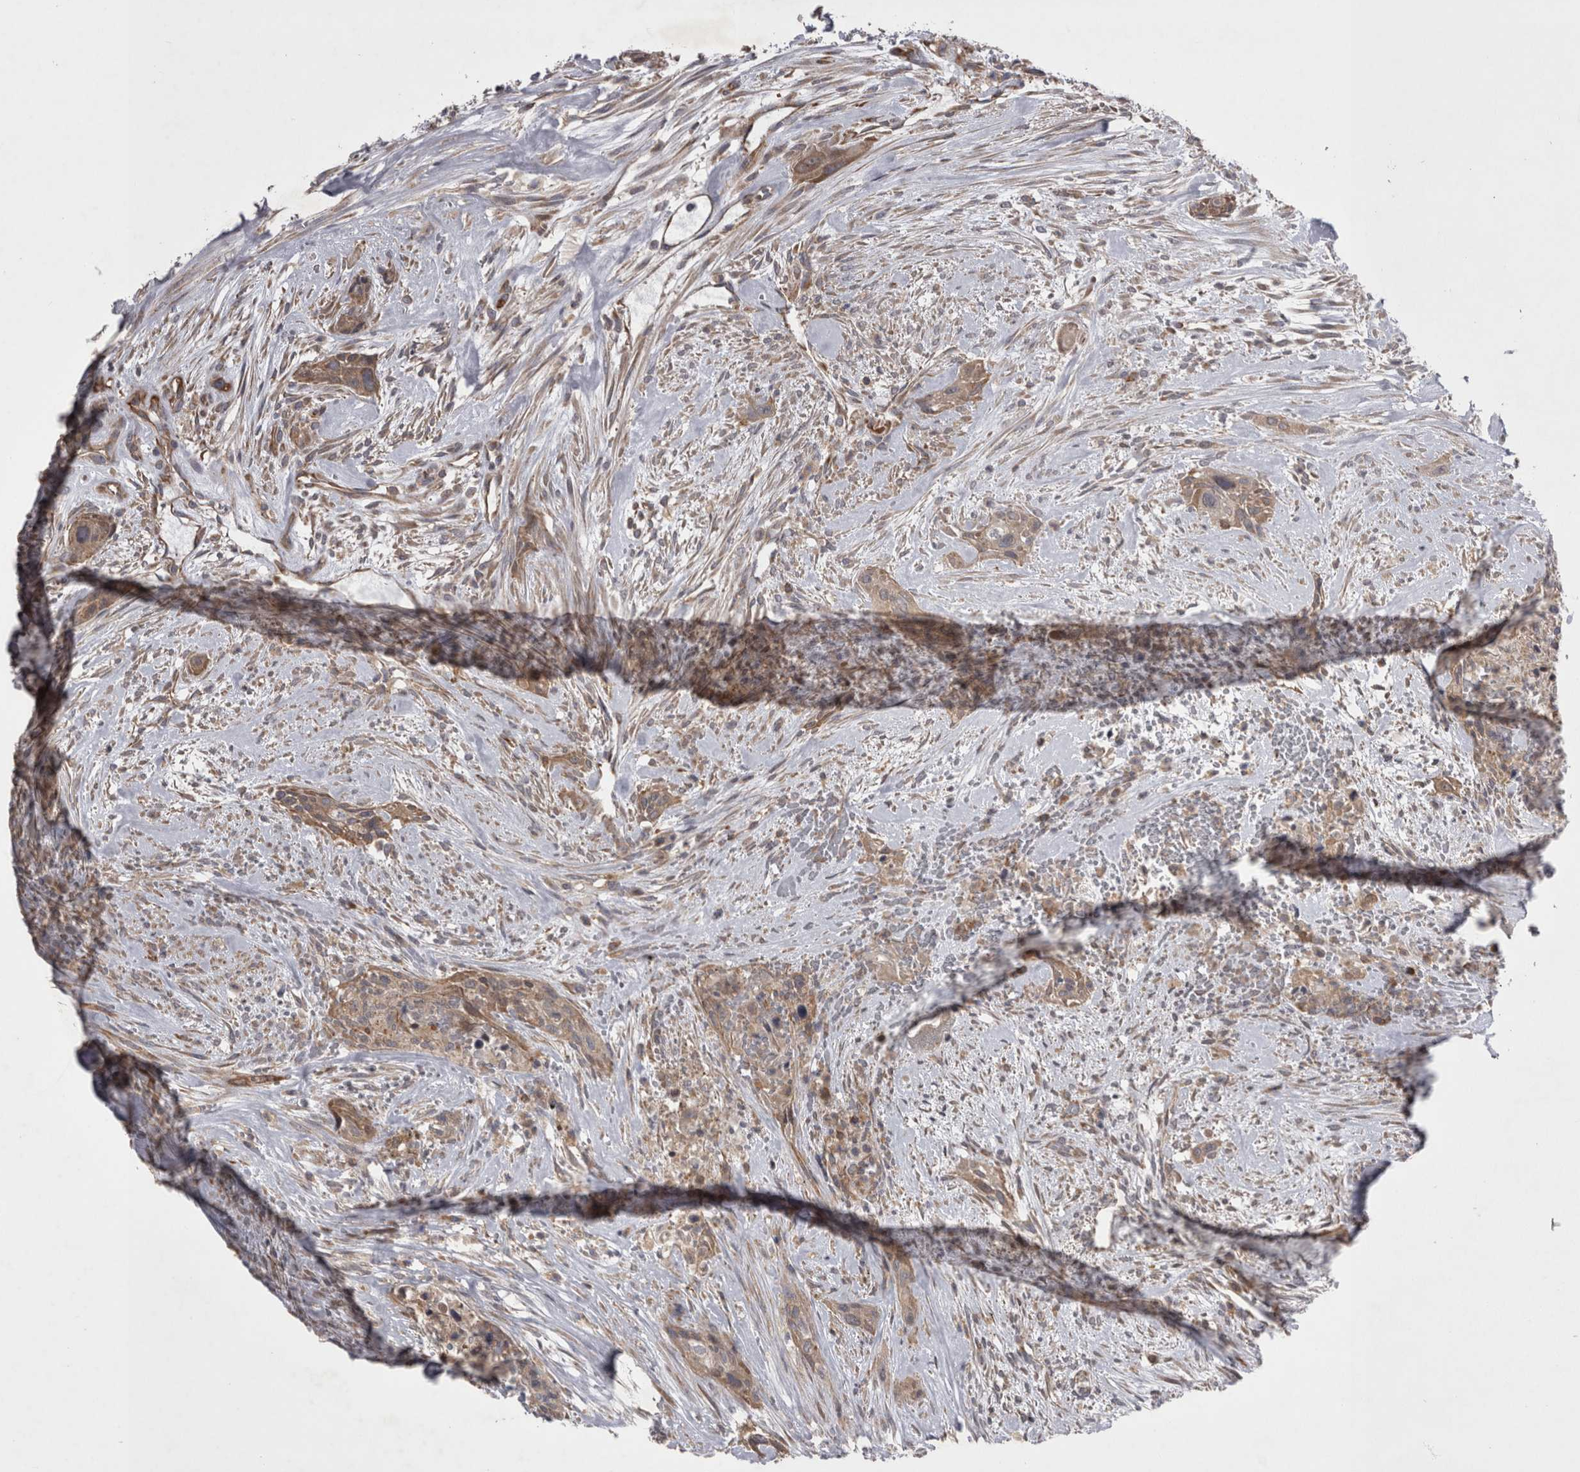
{"staining": {"intensity": "weak", "quantity": ">75%", "location": "cytoplasmic/membranous"}, "tissue": "urothelial cancer", "cell_type": "Tumor cells", "image_type": "cancer", "snomed": [{"axis": "morphology", "description": "Urothelial carcinoma, High grade"}, {"axis": "topography", "description": "Urinary bladder"}], "caption": "This is an image of immunohistochemistry staining of high-grade urothelial carcinoma, which shows weak expression in the cytoplasmic/membranous of tumor cells.", "gene": "TSPOAP1", "patient": {"sex": "male", "age": 35}}